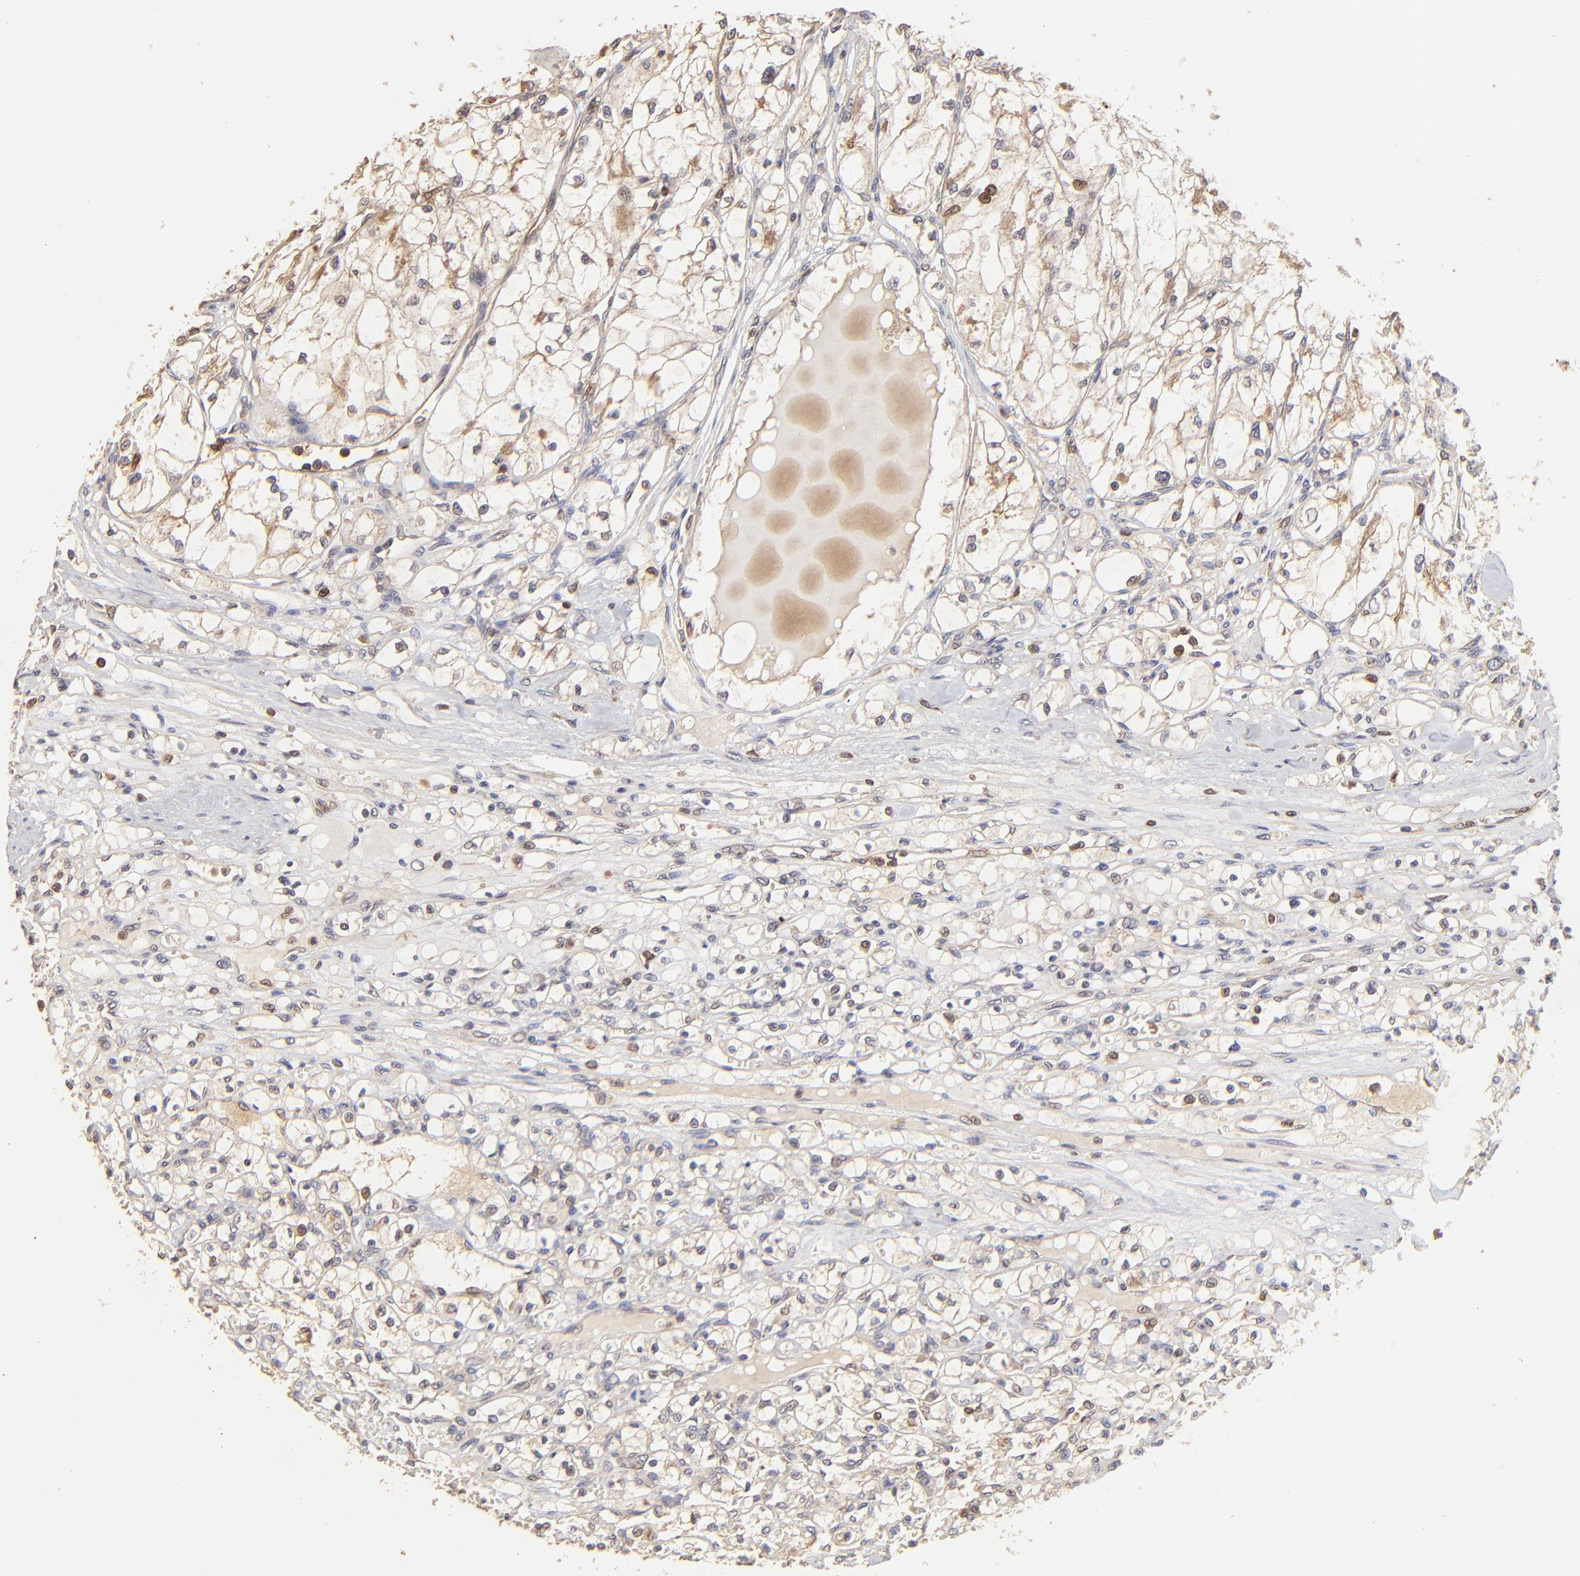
{"staining": {"intensity": "moderate", "quantity": ">75%", "location": "cytoplasmic/membranous"}, "tissue": "renal cancer", "cell_type": "Tumor cells", "image_type": "cancer", "snomed": [{"axis": "morphology", "description": "Adenocarcinoma, NOS"}, {"axis": "topography", "description": "Kidney"}], "caption": "This is a histology image of IHC staining of adenocarcinoma (renal), which shows moderate positivity in the cytoplasmic/membranous of tumor cells.", "gene": "STON2", "patient": {"sex": "male", "age": 61}}